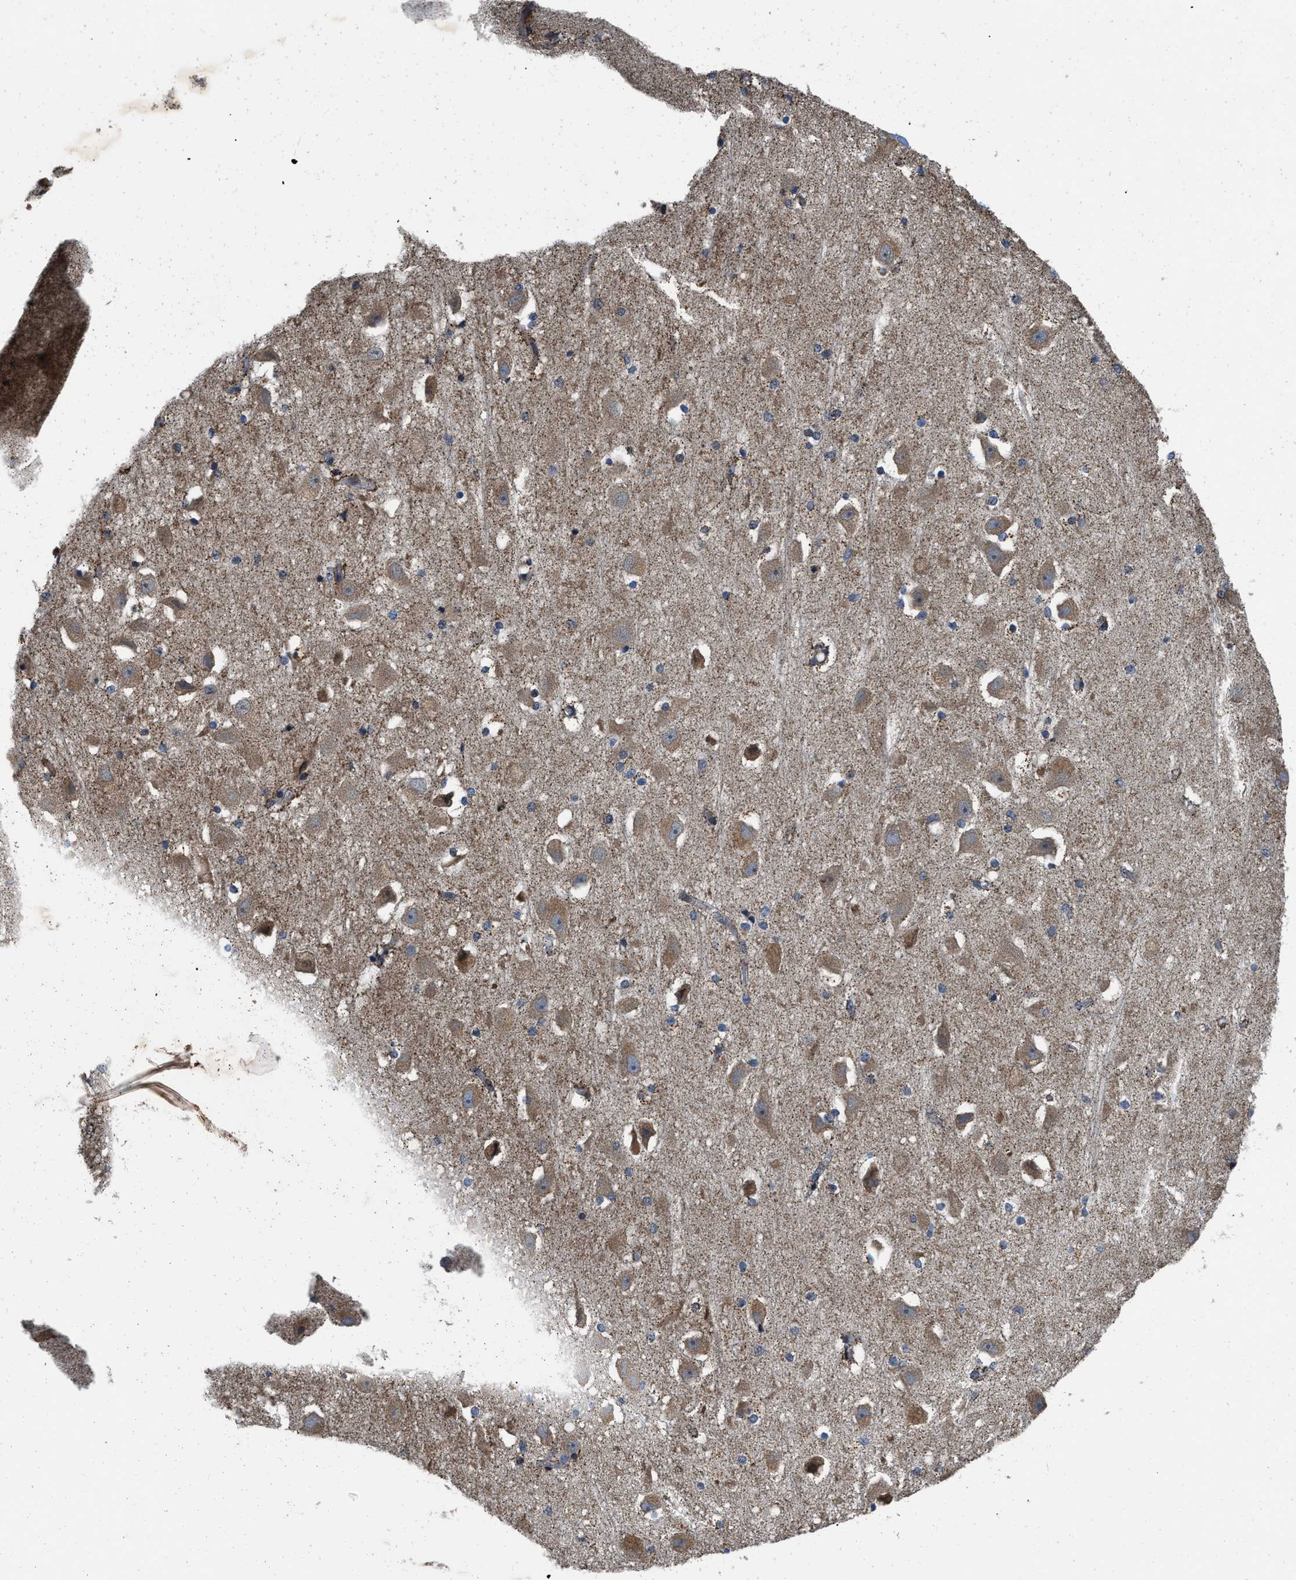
{"staining": {"intensity": "moderate", "quantity": "<25%", "location": "cytoplasmic/membranous"}, "tissue": "hippocampus", "cell_type": "Glial cells", "image_type": "normal", "snomed": [{"axis": "morphology", "description": "Normal tissue, NOS"}, {"axis": "topography", "description": "Hippocampus"}], "caption": "Hippocampus stained with DAB (3,3'-diaminobenzidine) immunohistochemistry (IHC) reveals low levels of moderate cytoplasmic/membranous staining in approximately <25% of glial cells.", "gene": "PRDM14", "patient": {"sex": "female", "age": 19}}